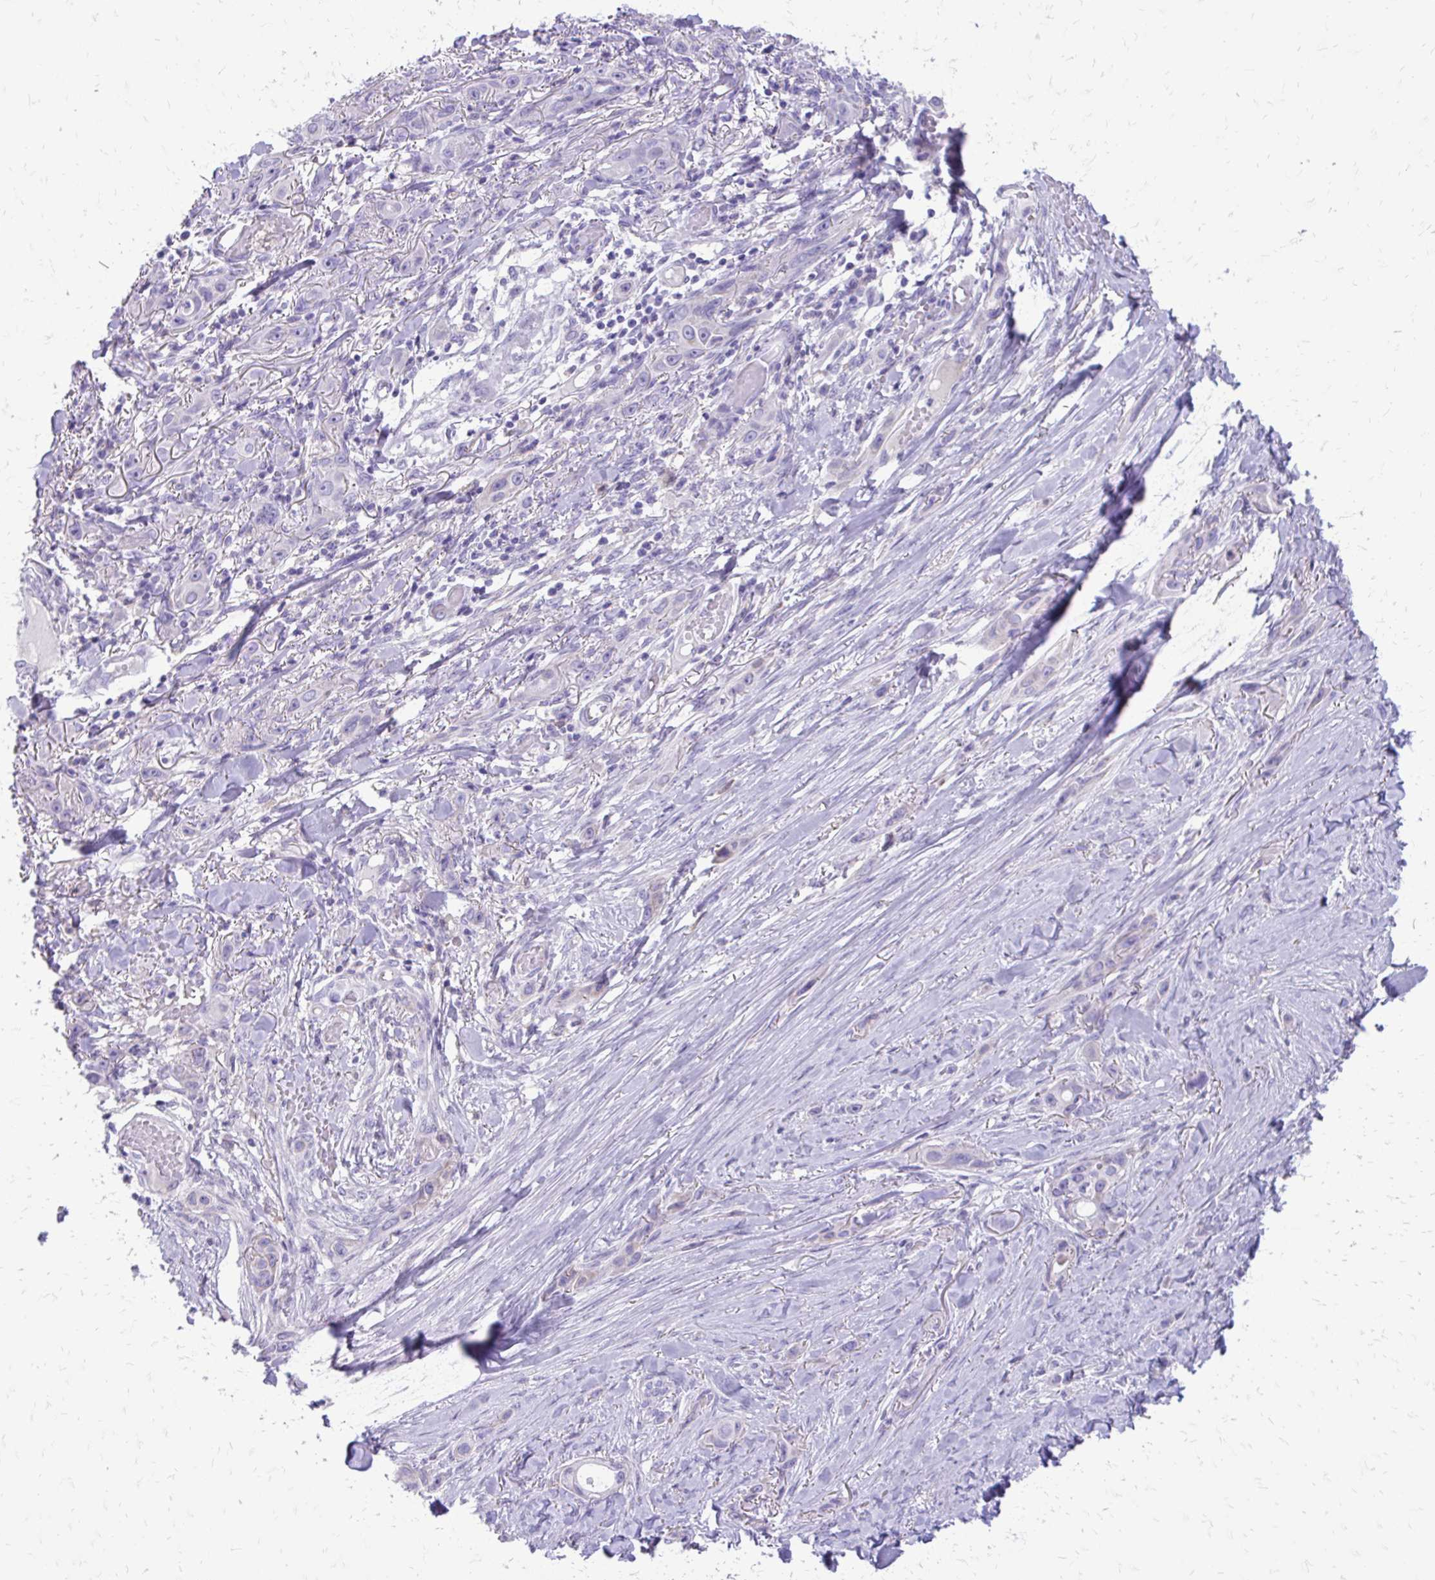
{"staining": {"intensity": "negative", "quantity": "none", "location": "none"}, "tissue": "skin cancer", "cell_type": "Tumor cells", "image_type": "cancer", "snomed": [{"axis": "morphology", "description": "Squamous cell carcinoma, NOS"}, {"axis": "topography", "description": "Skin"}], "caption": "Human skin cancer (squamous cell carcinoma) stained for a protein using immunohistochemistry reveals no expression in tumor cells.", "gene": "SIGLEC11", "patient": {"sex": "female", "age": 69}}